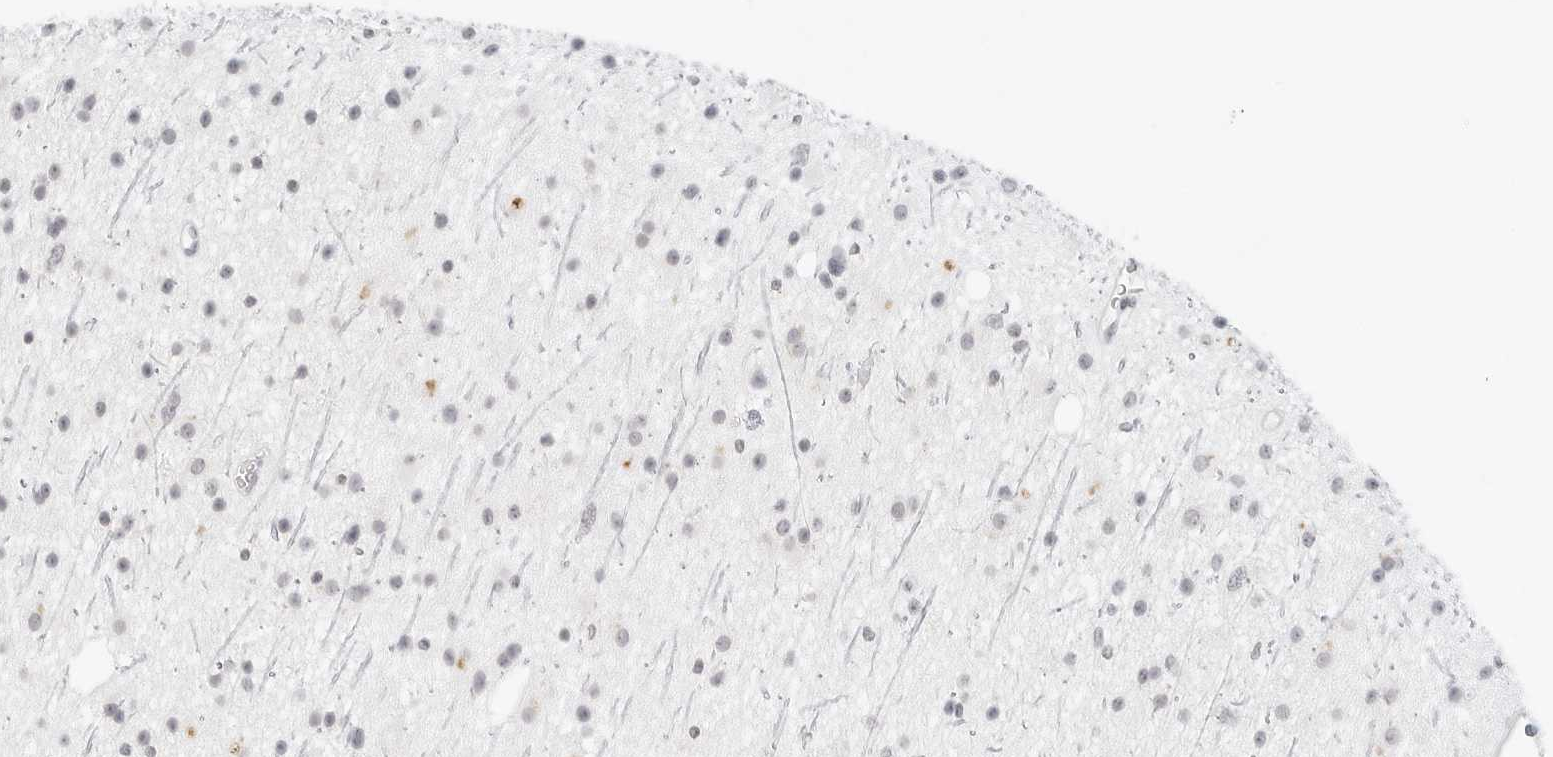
{"staining": {"intensity": "negative", "quantity": "none", "location": "none"}, "tissue": "glioma", "cell_type": "Tumor cells", "image_type": "cancer", "snomed": [{"axis": "morphology", "description": "Glioma, malignant, Low grade"}, {"axis": "topography", "description": "Cerebral cortex"}], "caption": "High magnification brightfield microscopy of glioma stained with DAB (3,3'-diaminobenzidine) (brown) and counterstained with hematoxylin (blue): tumor cells show no significant expression. (Brightfield microscopy of DAB immunohistochemistry (IHC) at high magnification).", "gene": "NEO1", "patient": {"sex": "female", "age": 39}}